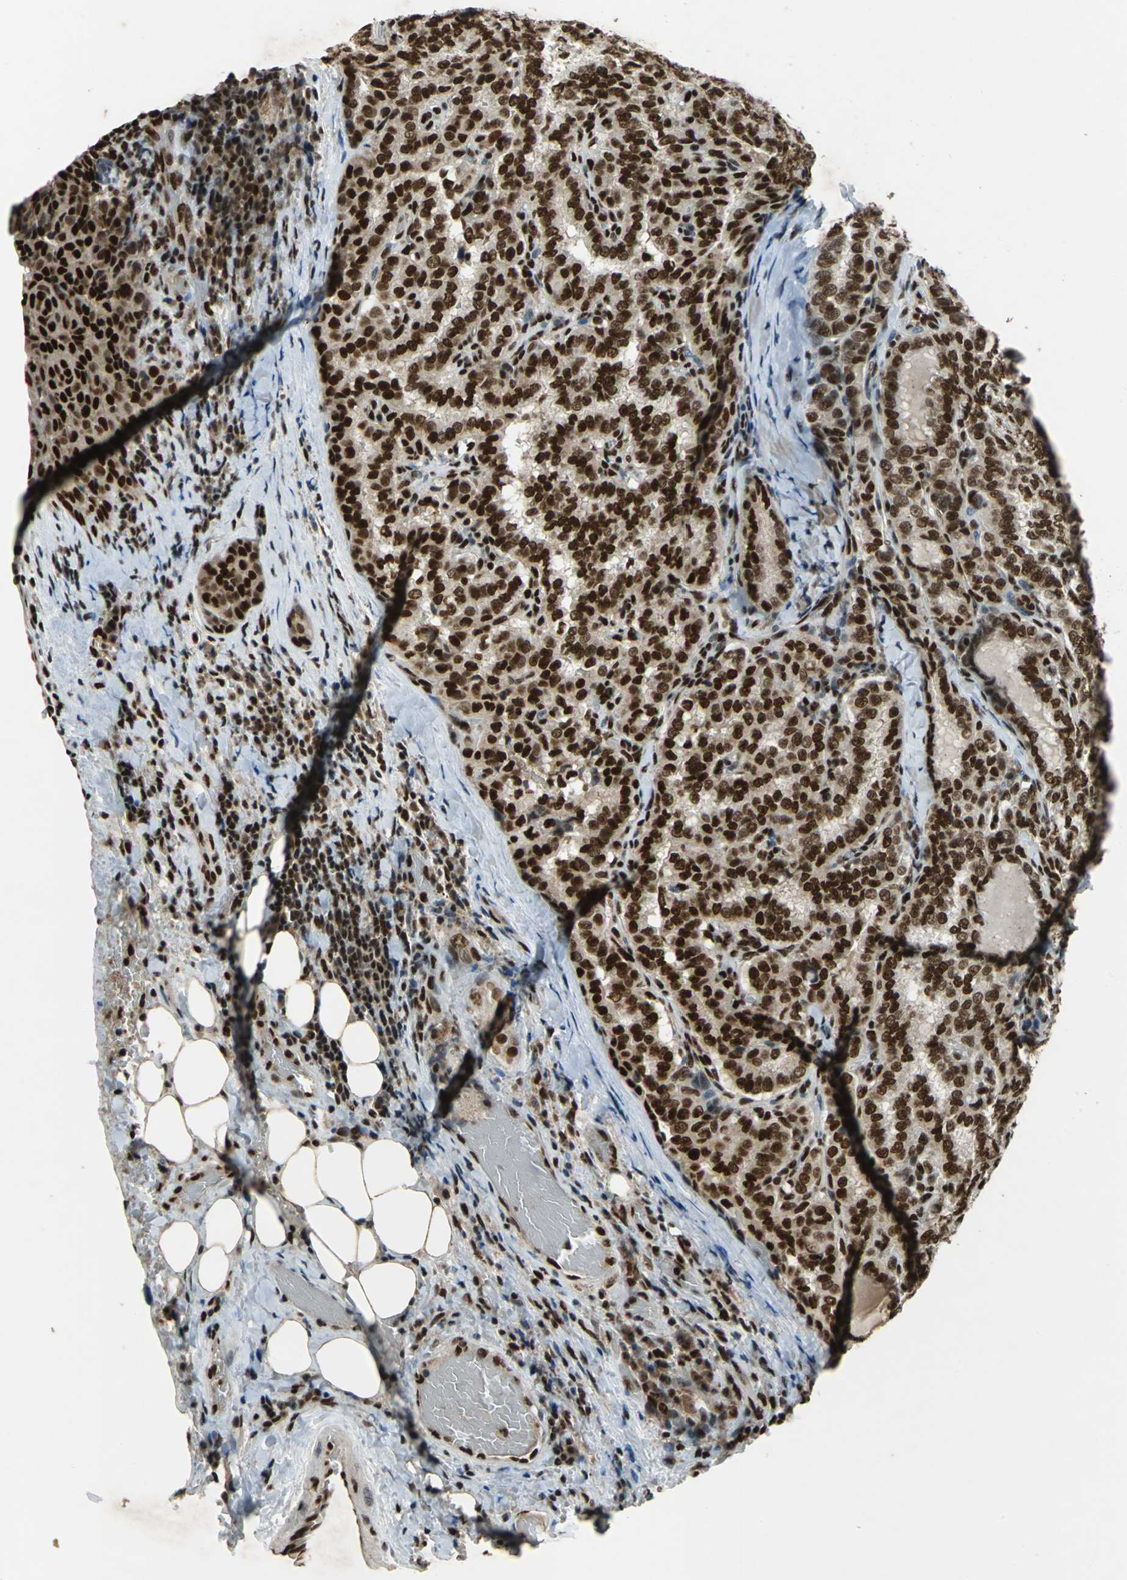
{"staining": {"intensity": "strong", "quantity": ">75%", "location": "cytoplasmic/membranous,nuclear"}, "tissue": "thyroid cancer", "cell_type": "Tumor cells", "image_type": "cancer", "snomed": [{"axis": "morphology", "description": "Papillary adenocarcinoma, NOS"}, {"axis": "topography", "description": "Thyroid gland"}], "caption": "Immunohistochemistry (IHC) photomicrograph of neoplastic tissue: thyroid papillary adenocarcinoma stained using immunohistochemistry (IHC) displays high levels of strong protein expression localized specifically in the cytoplasmic/membranous and nuclear of tumor cells, appearing as a cytoplasmic/membranous and nuclear brown color.", "gene": "MTA2", "patient": {"sex": "female", "age": 30}}